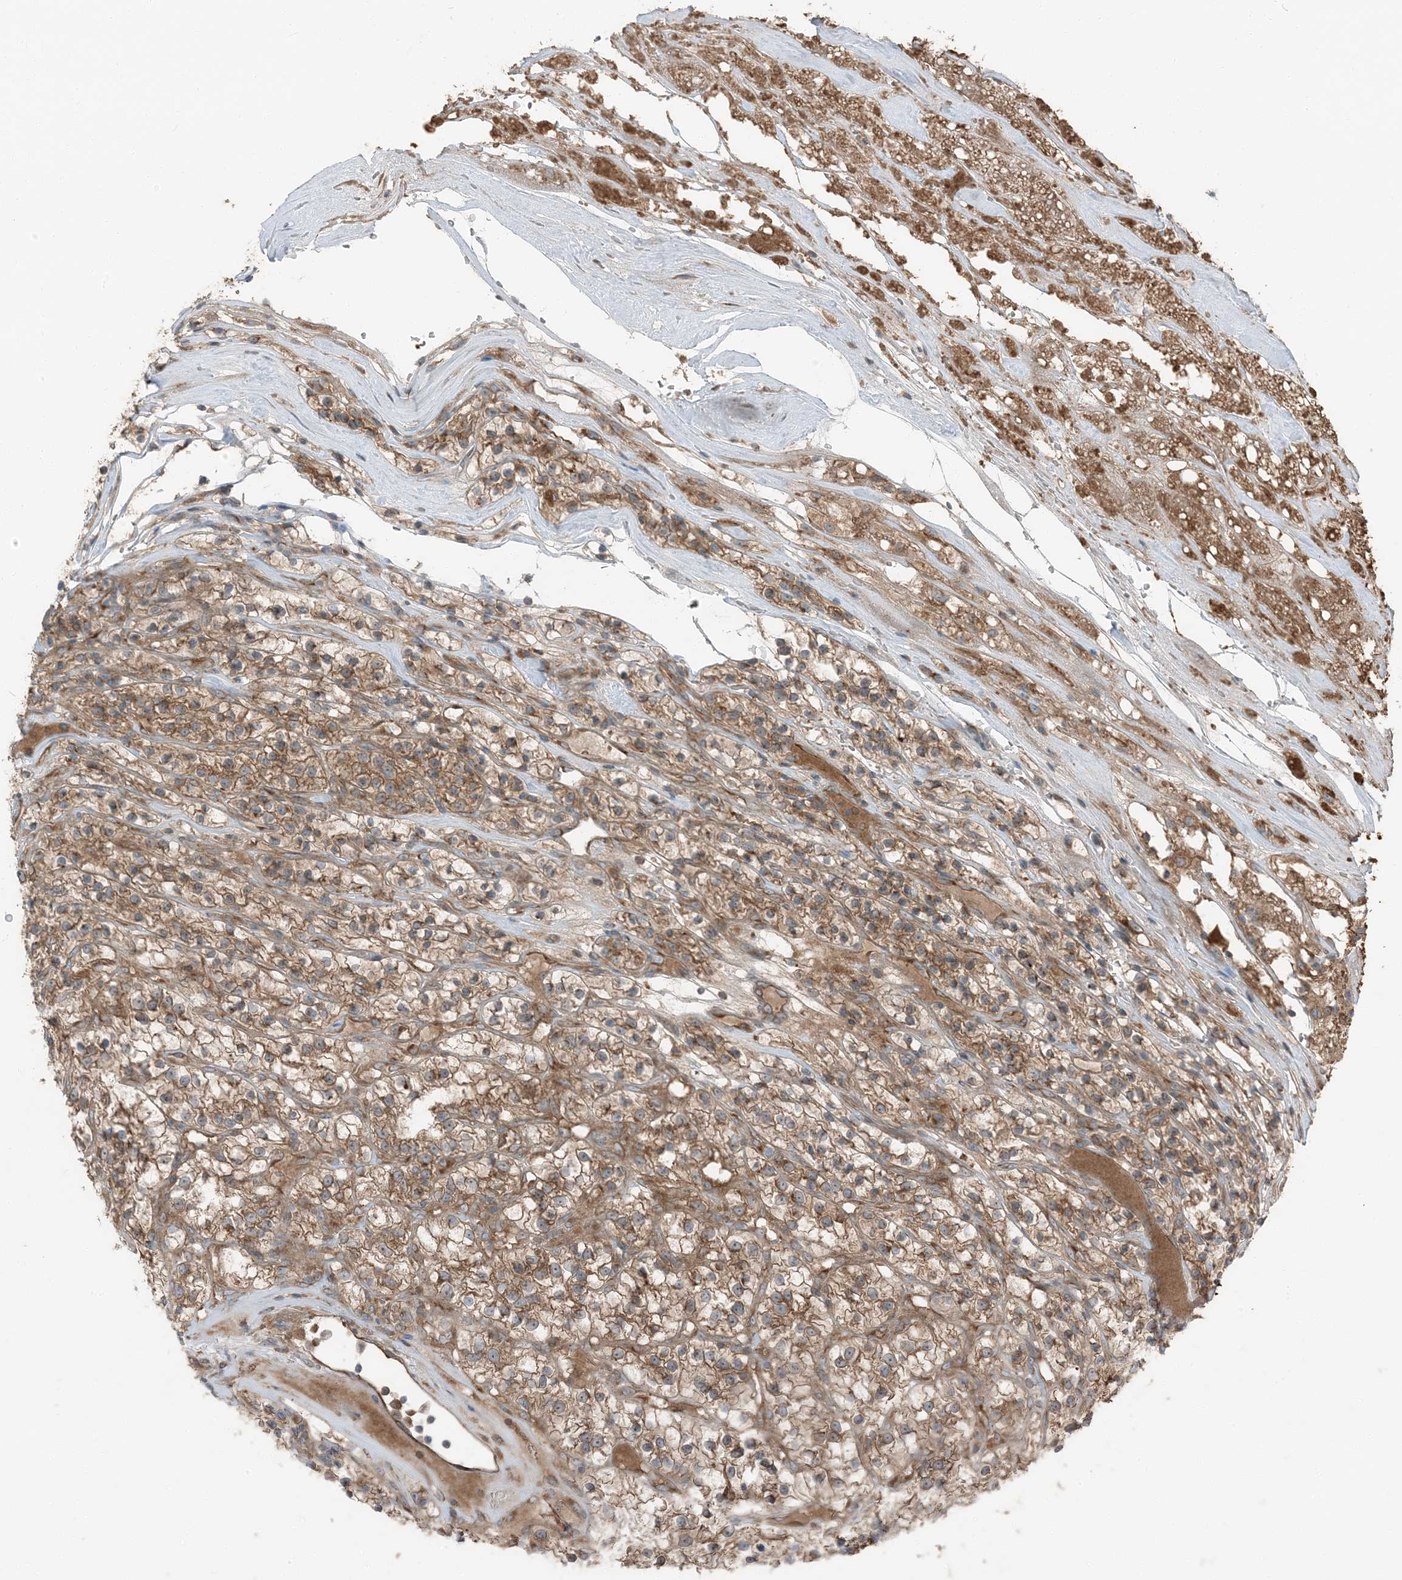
{"staining": {"intensity": "moderate", "quantity": ">75%", "location": "cytoplasmic/membranous"}, "tissue": "renal cancer", "cell_type": "Tumor cells", "image_type": "cancer", "snomed": [{"axis": "morphology", "description": "Adenocarcinoma, NOS"}, {"axis": "topography", "description": "Kidney"}], "caption": "Human renal cancer stained with a protein marker reveals moderate staining in tumor cells.", "gene": "RAB3GAP1", "patient": {"sex": "female", "age": 57}}